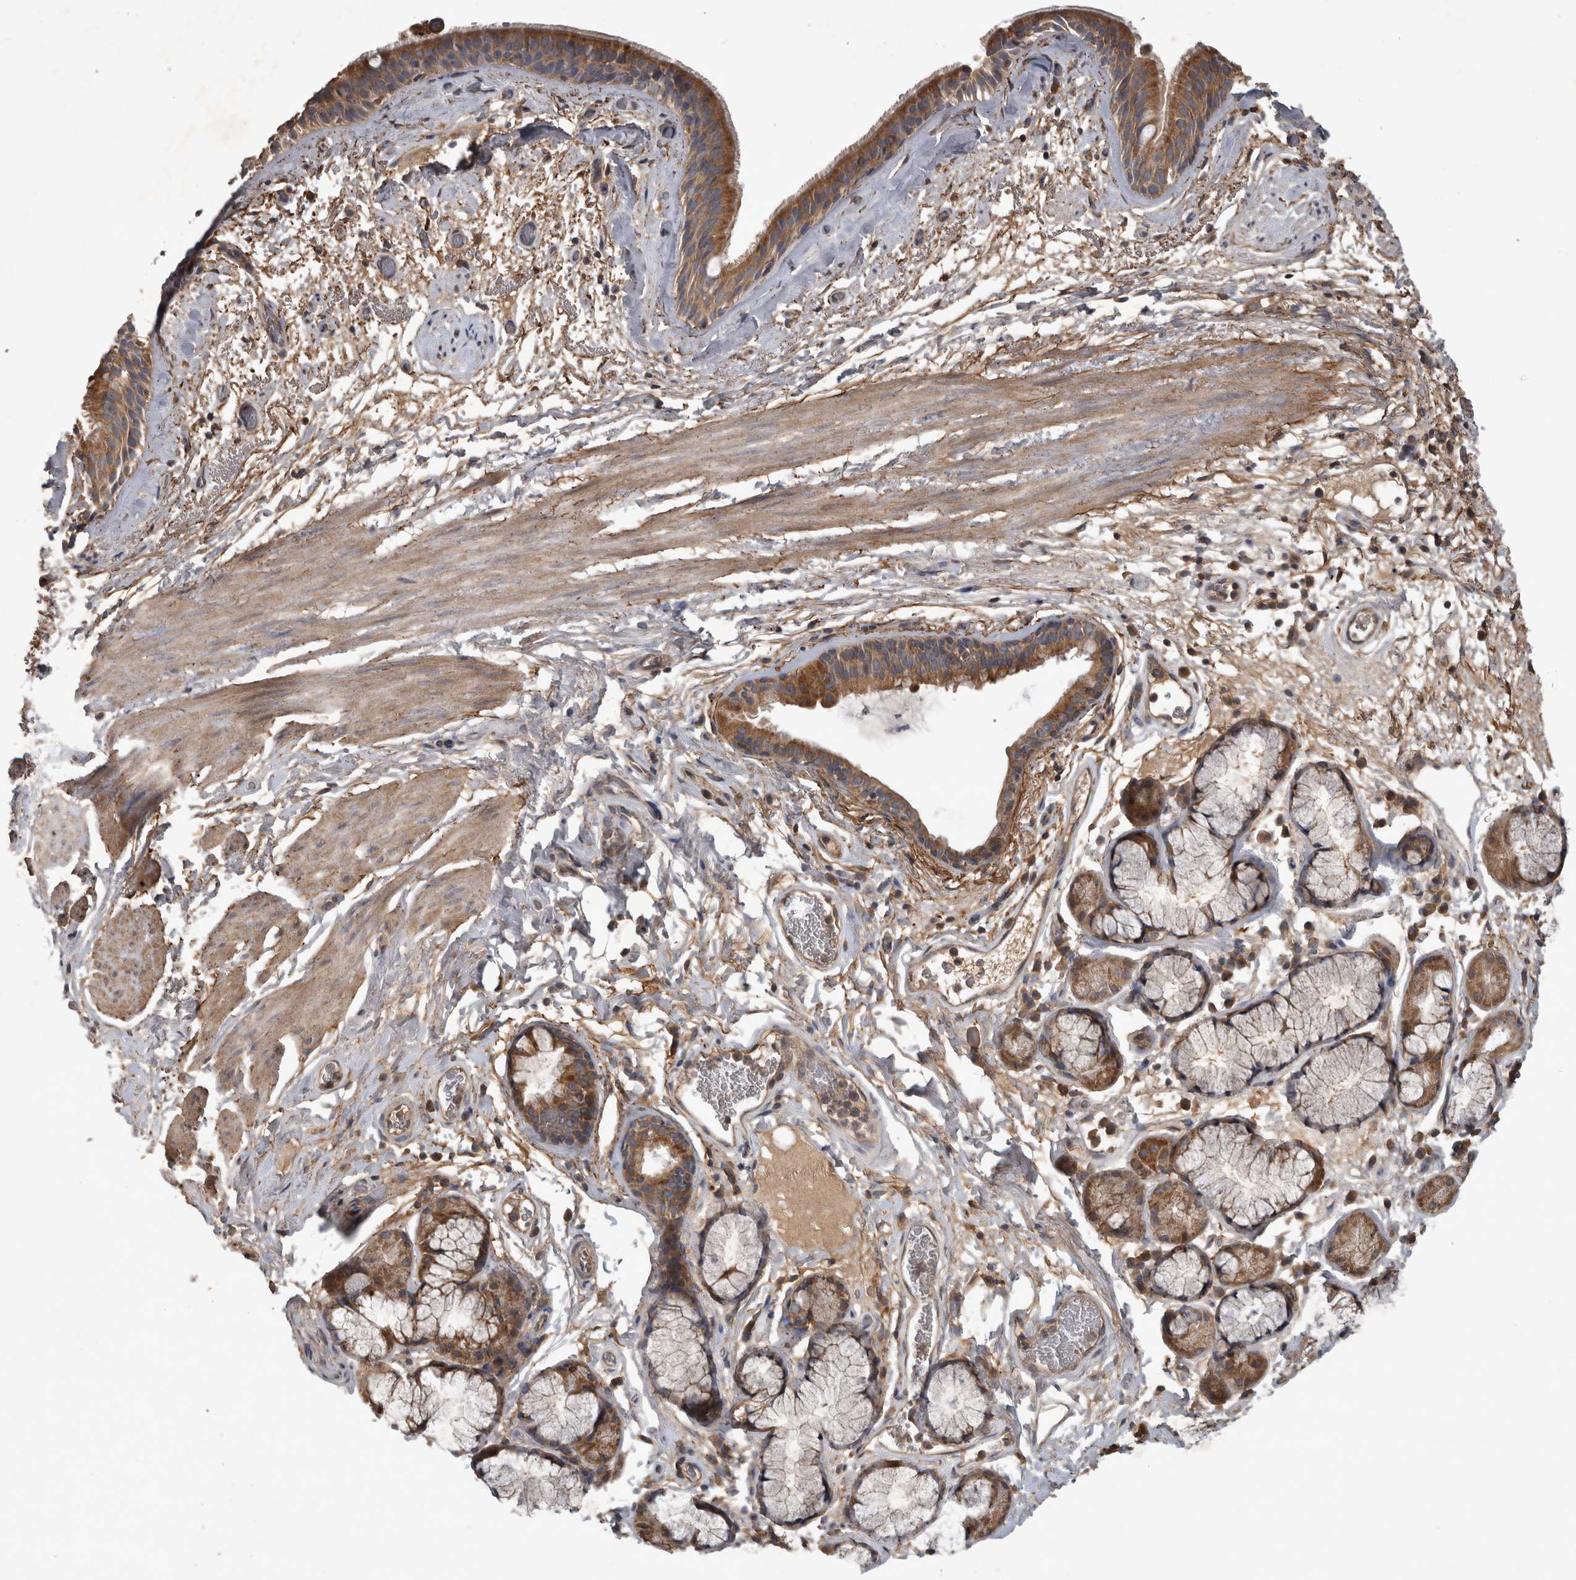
{"staining": {"intensity": "moderate", "quantity": ">75%", "location": "cytoplasmic/membranous"}, "tissue": "bronchus", "cell_type": "Respiratory epithelial cells", "image_type": "normal", "snomed": [{"axis": "morphology", "description": "Normal tissue, NOS"}, {"axis": "topography", "description": "Cartilage tissue"}], "caption": "Moderate cytoplasmic/membranous protein staining is present in about >75% of respiratory epithelial cells in bronchus.", "gene": "TRMT61B", "patient": {"sex": "female", "age": 63}}